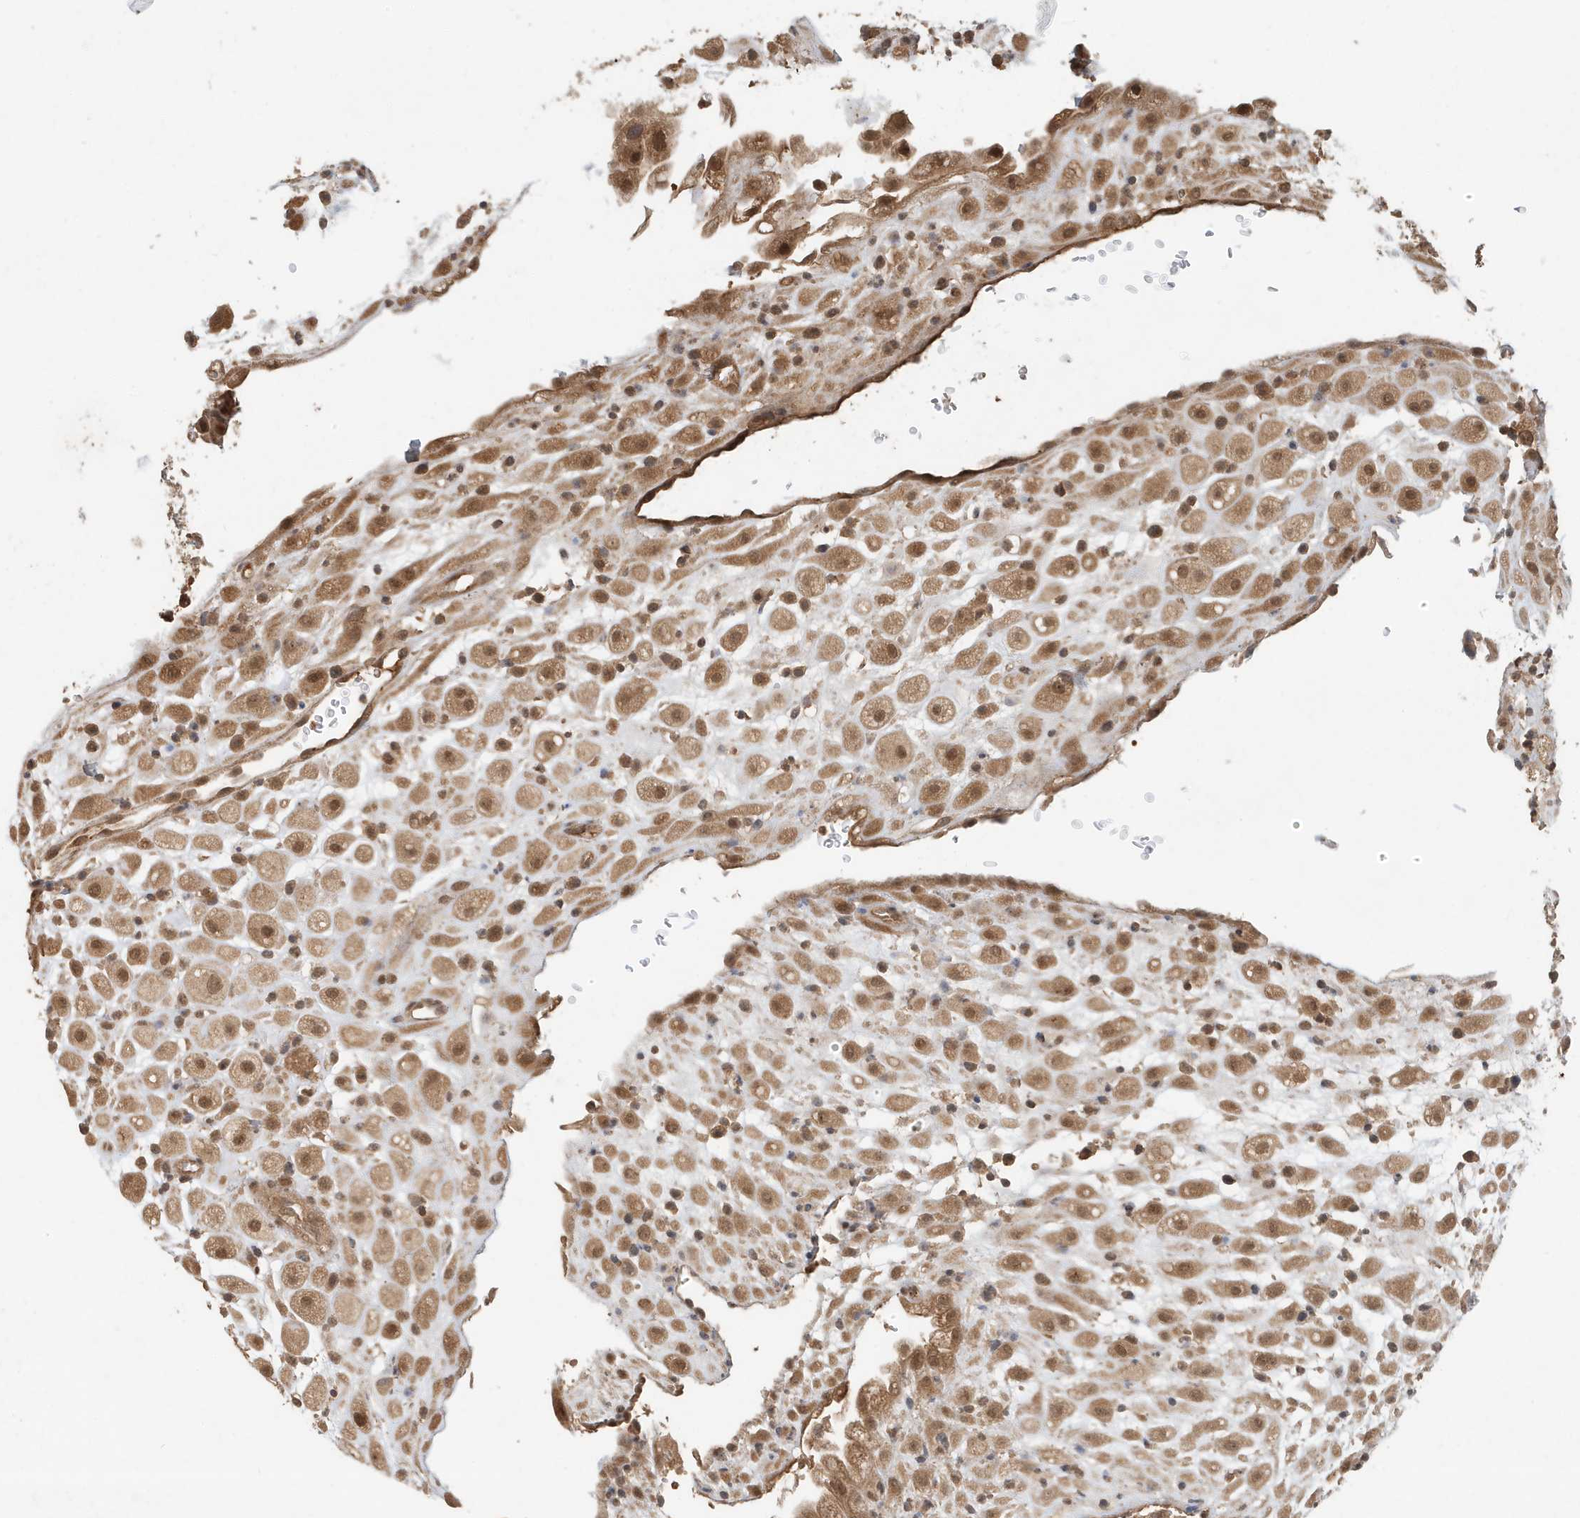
{"staining": {"intensity": "moderate", "quantity": ">75%", "location": "cytoplasmic/membranous,nuclear"}, "tissue": "placenta", "cell_type": "Decidual cells", "image_type": "normal", "snomed": [{"axis": "morphology", "description": "Normal tissue, NOS"}, {"axis": "topography", "description": "Placenta"}], "caption": "This photomicrograph demonstrates benign placenta stained with immunohistochemistry to label a protein in brown. The cytoplasmic/membranous,nuclear of decidual cells show moderate positivity for the protein. Nuclei are counter-stained blue.", "gene": "ABCB9", "patient": {"sex": "female", "age": 35}}